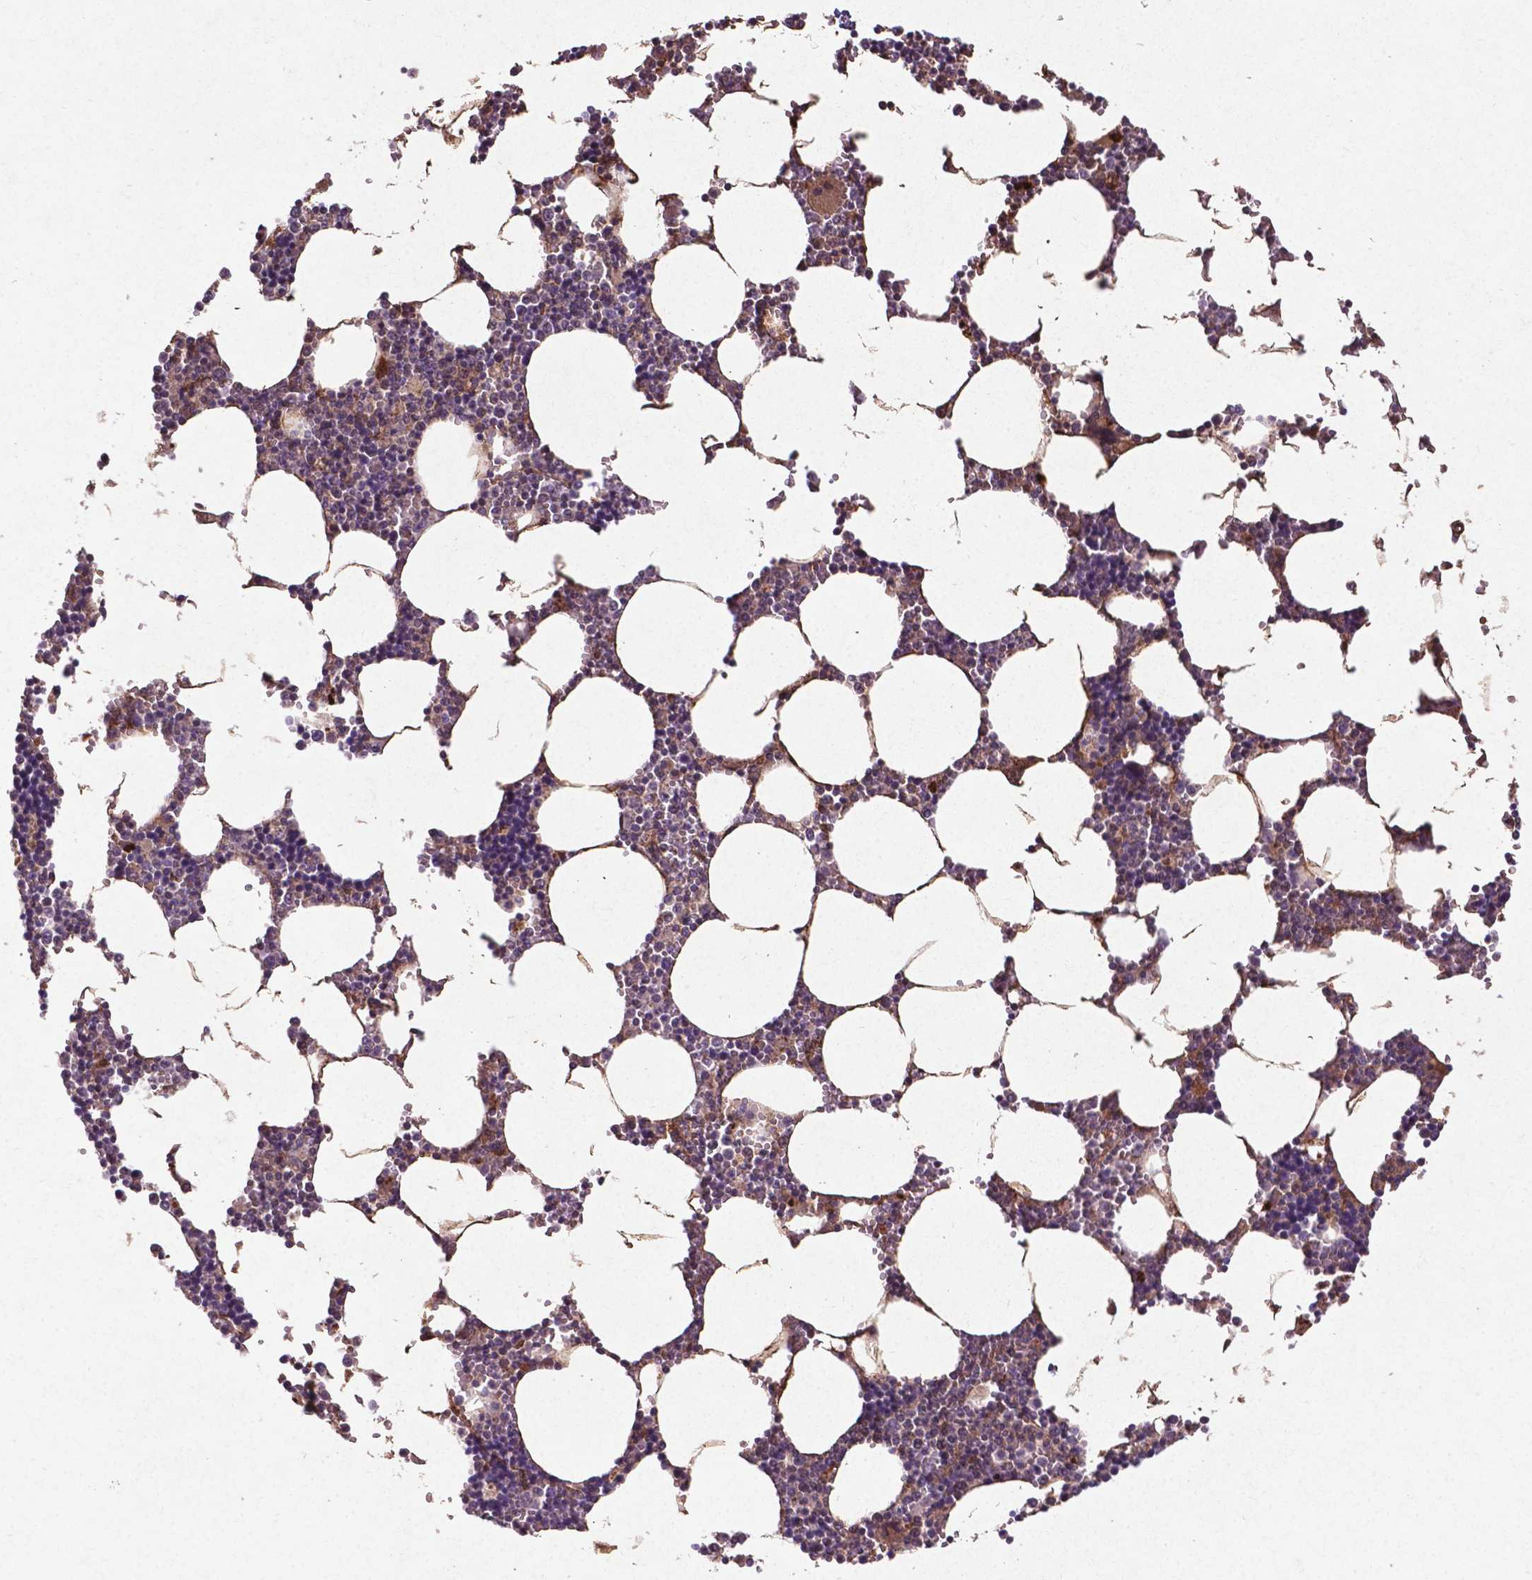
{"staining": {"intensity": "moderate", "quantity": "<25%", "location": "cytoplasmic/membranous"}, "tissue": "bone marrow", "cell_type": "Hematopoietic cells", "image_type": "normal", "snomed": [{"axis": "morphology", "description": "Normal tissue, NOS"}, {"axis": "topography", "description": "Bone marrow"}], "caption": "Brown immunohistochemical staining in benign human bone marrow displays moderate cytoplasmic/membranous expression in about <25% of hematopoietic cells.", "gene": "RRAS", "patient": {"sex": "male", "age": 54}}